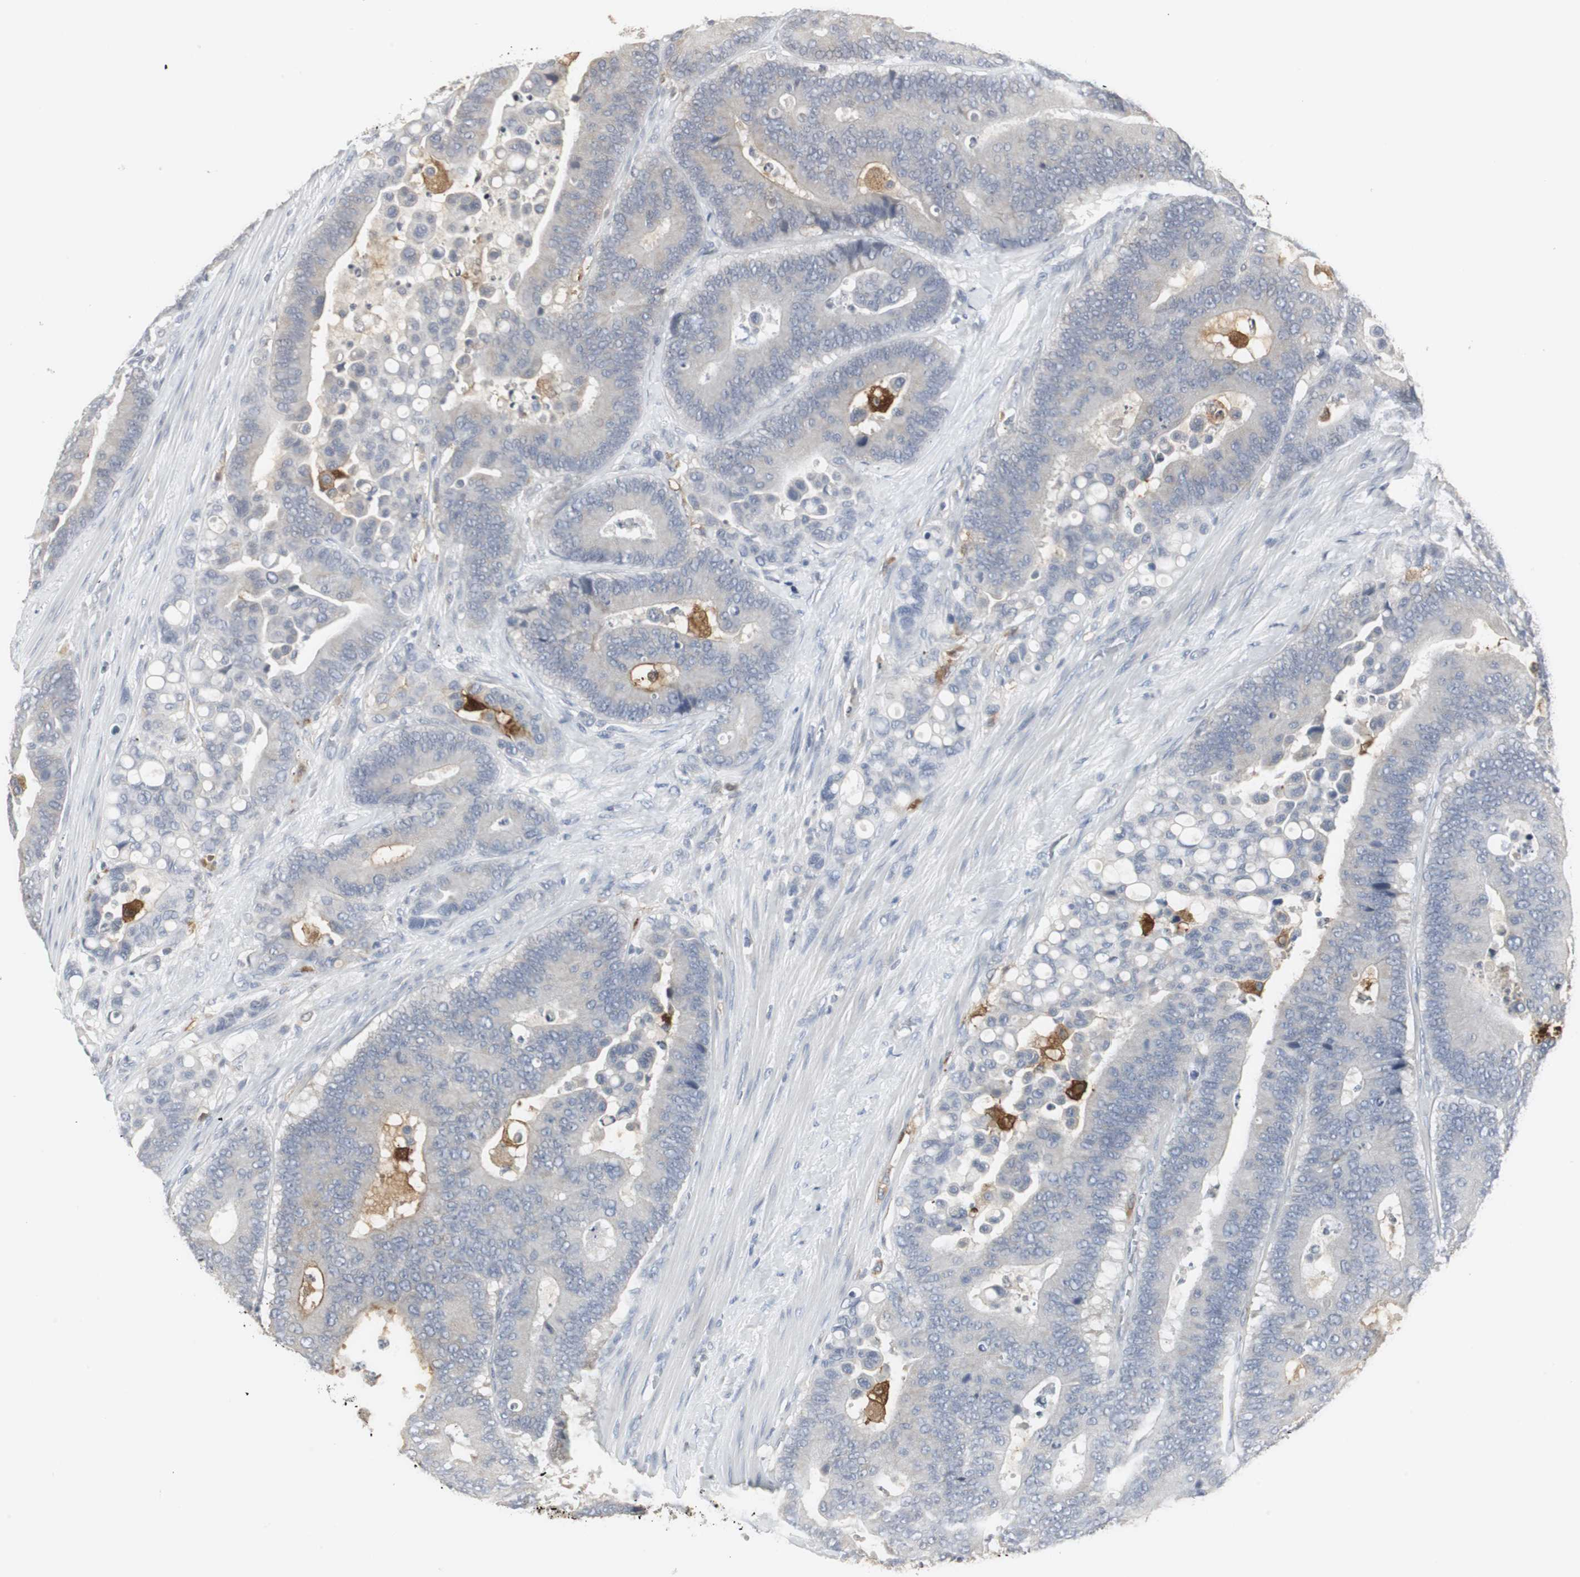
{"staining": {"intensity": "moderate", "quantity": "<25%", "location": "cytoplasmic/membranous"}, "tissue": "colorectal cancer", "cell_type": "Tumor cells", "image_type": "cancer", "snomed": [{"axis": "morphology", "description": "Normal tissue, NOS"}, {"axis": "morphology", "description": "Adenocarcinoma, NOS"}, {"axis": "topography", "description": "Colon"}], "caption": "A photomicrograph of adenocarcinoma (colorectal) stained for a protein reveals moderate cytoplasmic/membranous brown staining in tumor cells. The staining was performed using DAB (3,3'-diaminobenzidine), with brown indicating positive protein expression. Nuclei are stained blue with hematoxylin.", "gene": "PI15", "patient": {"sex": "male", "age": 82}}